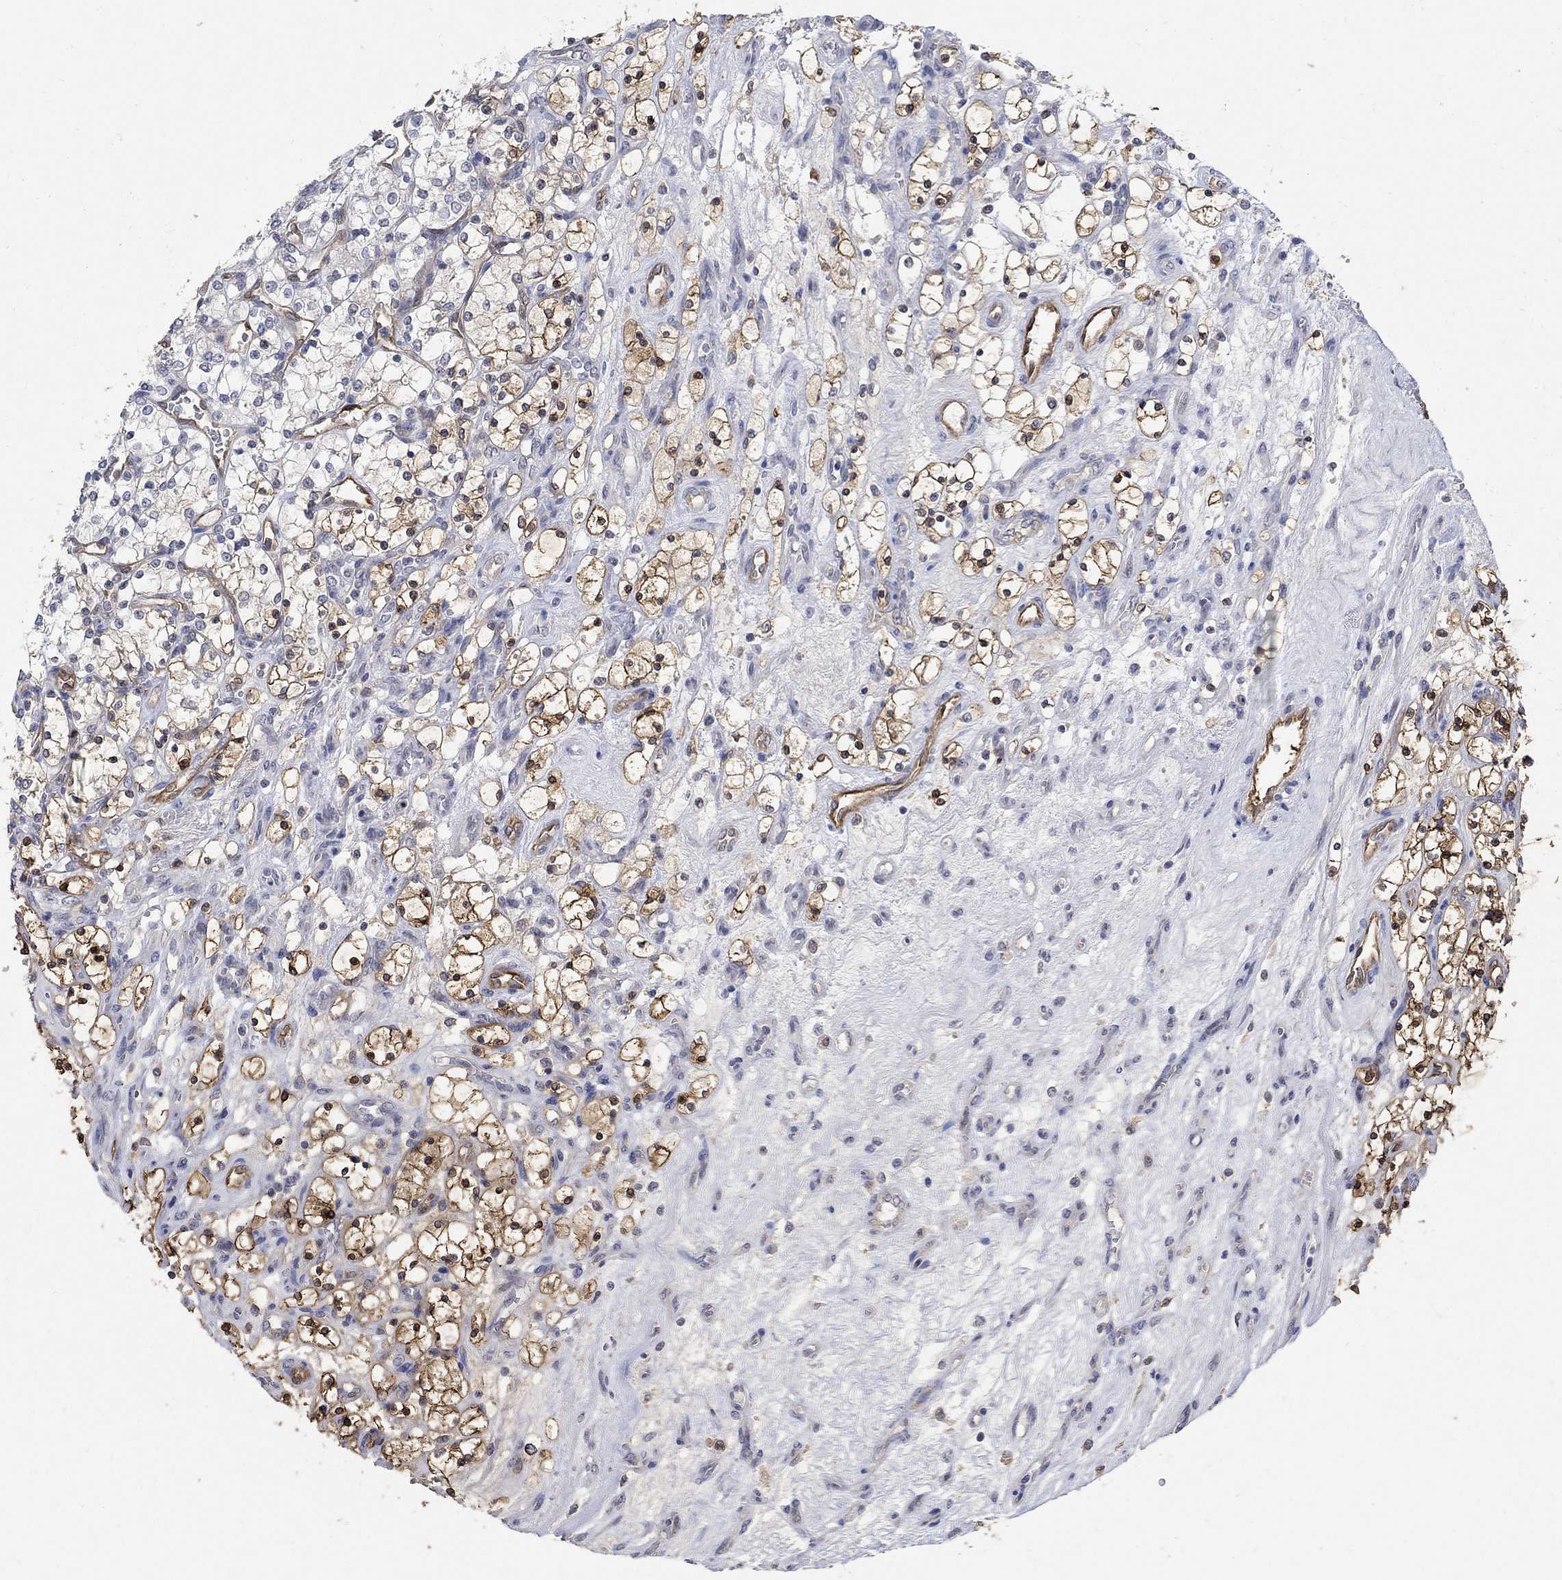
{"staining": {"intensity": "strong", "quantity": "25%-75%", "location": "cytoplasmic/membranous"}, "tissue": "renal cancer", "cell_type": "Tumor cells", "image_type": "cancer", "snomed": [{"axis": "morphology", "description": "Adenocarcinoma, NOS"}, {"axis": "topography", "description": "Kidney"}], "caption": "Immunohistochemistry histopathology image of neoplastic tissue: human adenocarcinoma (renal) stained using IHC exhibits high levels of strong protein expression localized specifically in the cytoplasmic/membranous of tumor cells, appearing as a cytoplasmic/membranous brown color.", "gene": "TGM2", "patient": {"sex": "female", "age": 69}}